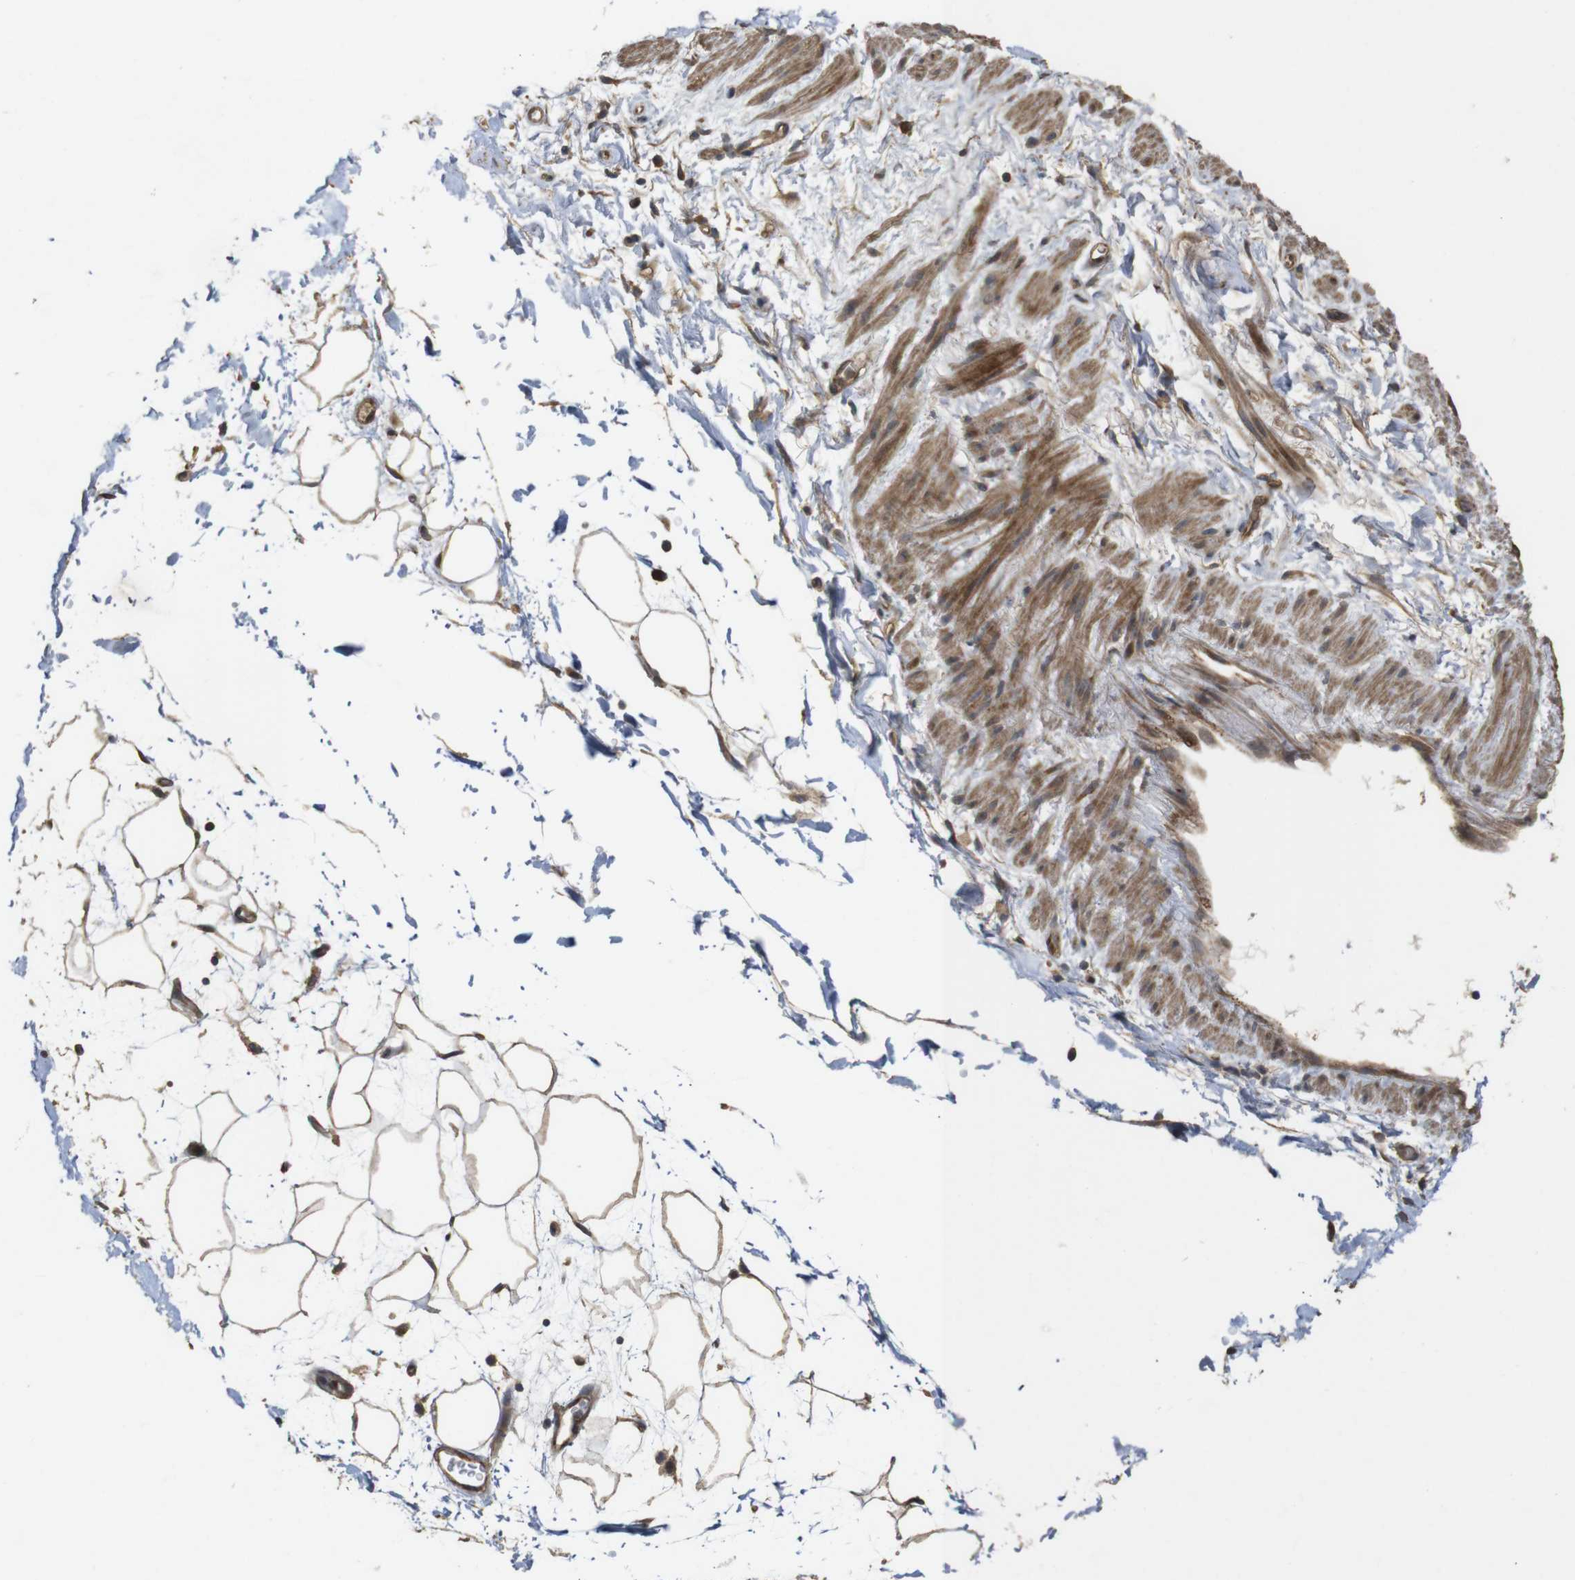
{"staining": {"intensity": "moderate", "quantity": ">75%", "location": "cytoplasmic/membranous"}, "tissue": "adipose tissue", "cell_type": "Adipocytes", "image_type": "normal", "snomed": [{"axis": "morphology", "description": "Normal tissue, NOS"}, {"axis": "topography", "description": "Soft tissue"}], "caption": "Immunohistochemical staining of unremarkable adipose tissue exhibits medium levels of moderate cytoplasmic/membranous expression in about >75% of adipocytes.", "gene": "PCDHB10", "patient": {"sex": "male", "age": 72}}